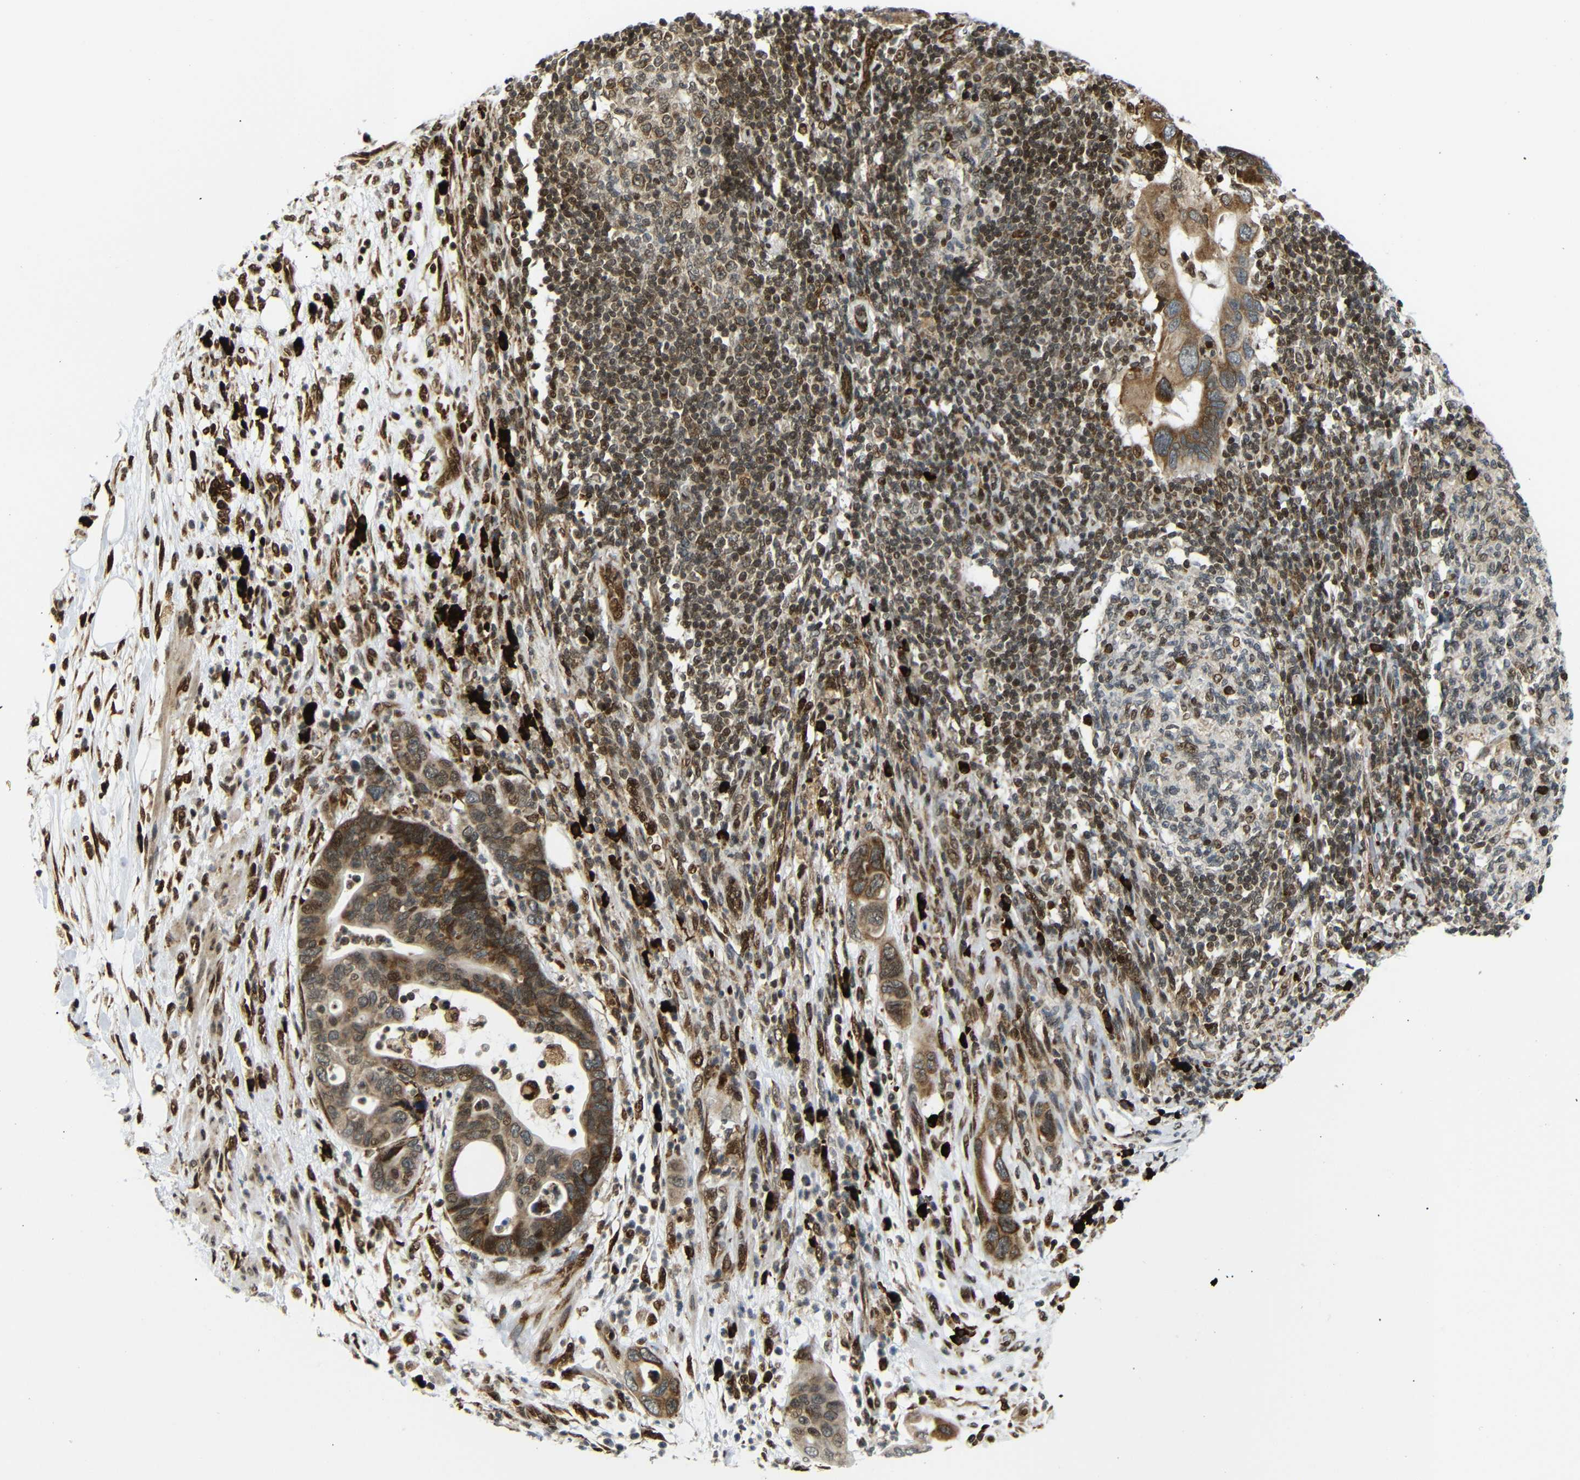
{"staining": {"intensity": "moderate", "quantity": ">75%", "location": "cytoplasmic/membranous,nuclear"}, "tissue": "pancreatic cancer", "cell_type": "Tumor cells", "image_type": "cancer", "snomed": [{"axis": "morphology", "description": "Adenocarcinoma, NOS"}, {"axis": "topography", "description": "Pancreas"}], "caption": "Protein staining of pancreatic cancer (adenocarcinoma) tissue exhibits moderate cytoplasmic/membranous and nuclear positivity in about >75% of tumor cells. Nuclei are stained in blue.", "gene": "SPCS2", "patient": {"sex": "female", "age": 71}}